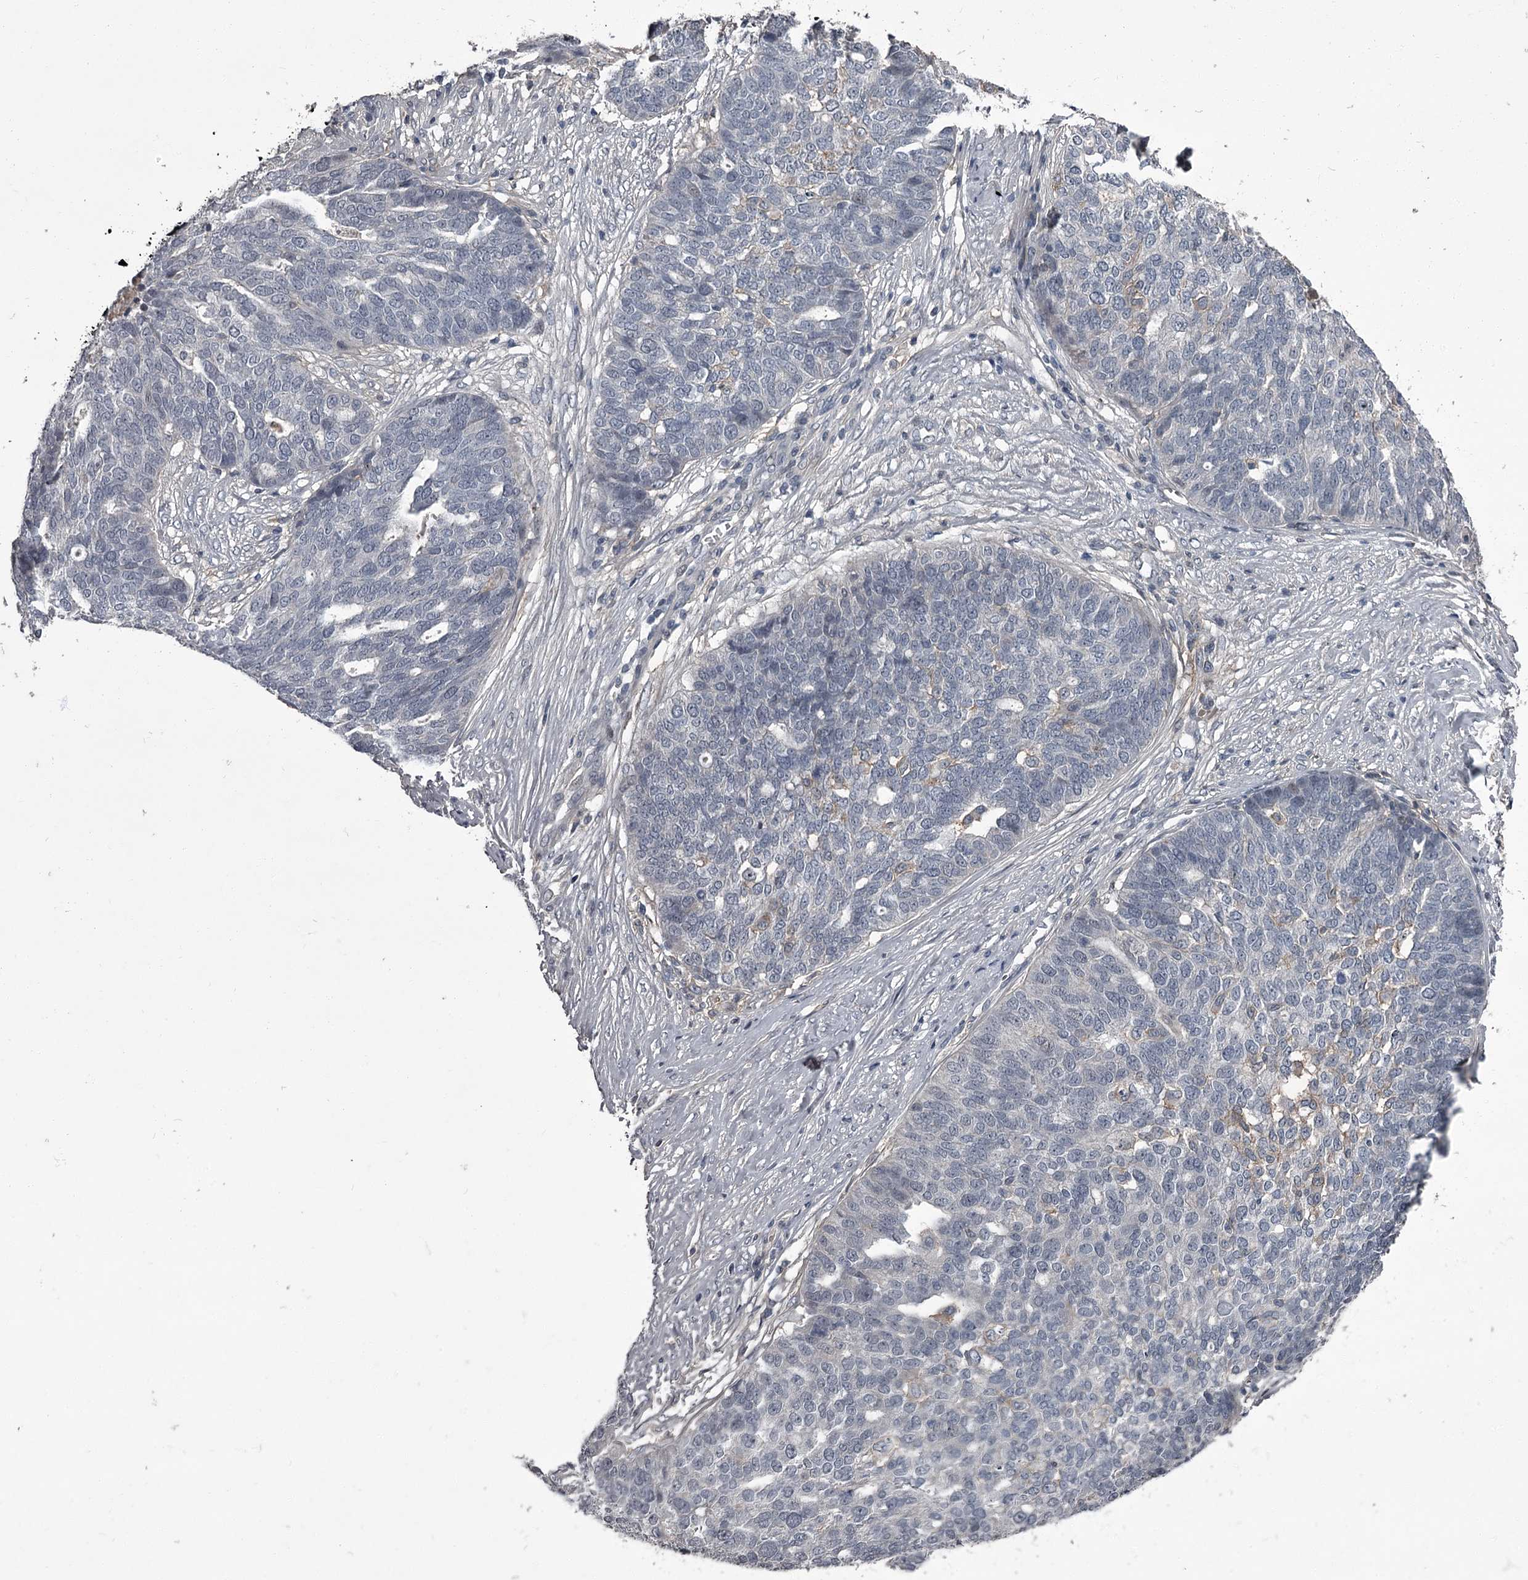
{"staining": {"intensity": "negative", "quantity": "none", "location": "none"}, "tissue": "ovarian cancer", "cell_type": "Tumor cells", "image_type": "cancer", "snomed": [{"axis": "morphology", "description": "Cystadenocarcinoma, serous, NOS"}, {"axis": "topography", "description": "Ovary"}], "caption": "Protein analysis of ovarian serous cystadenocarcinoma demonstrates no significant expression in tumor cells. (DAB IHC, high magnification).", "gene": "FLVCR2", "patient": {"sex": "female", "age": 59}}